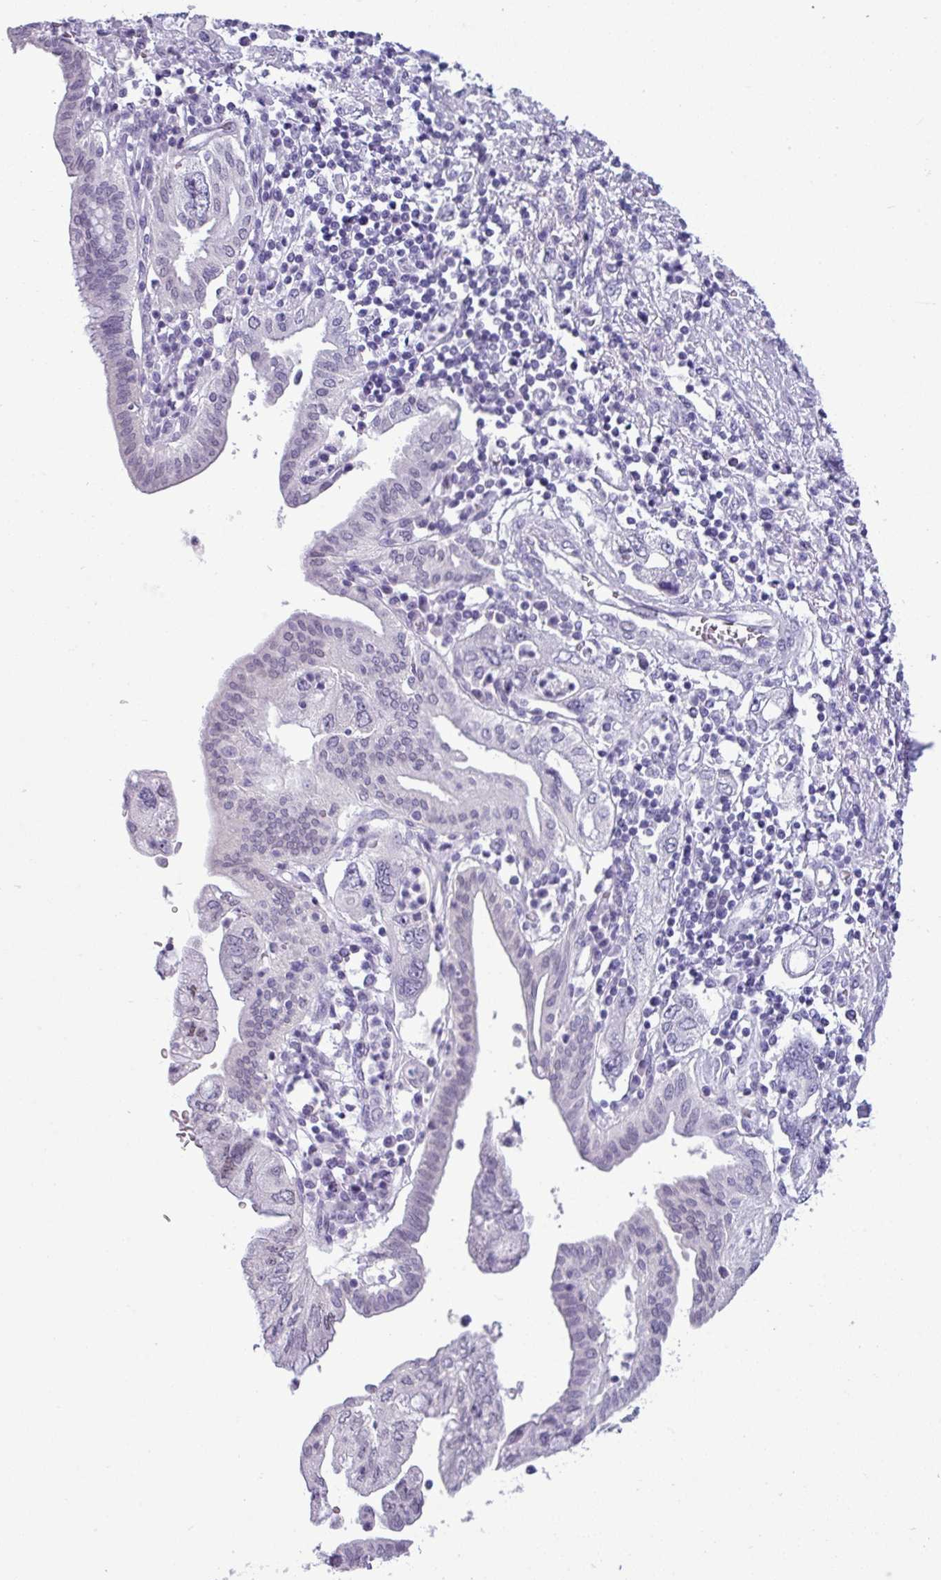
{"staining": {"intensity": "weak", "quantity": "<25%", "location": "nuclear"}, "tissue": "pancreatic cancer", "cell_type": "Tumor cells", "image_type": "cancer", "snomed": [{"axis": "morphology", "description": "Adenocarcinoma, NOS"}, {"axis": "topography", "description": "Pancreas"}], "caption": "DAB immunohistochemical staining of human pancreatic cancer shows no significant expression in tumor cells. The staining is performed using DAB (3,3'-diaminobenzidine) brown chromogen with nuclei counter-stained in using hematoxylin.", "gene": "SRGAP1", "patient": {"sex": "female", "age": 73}}